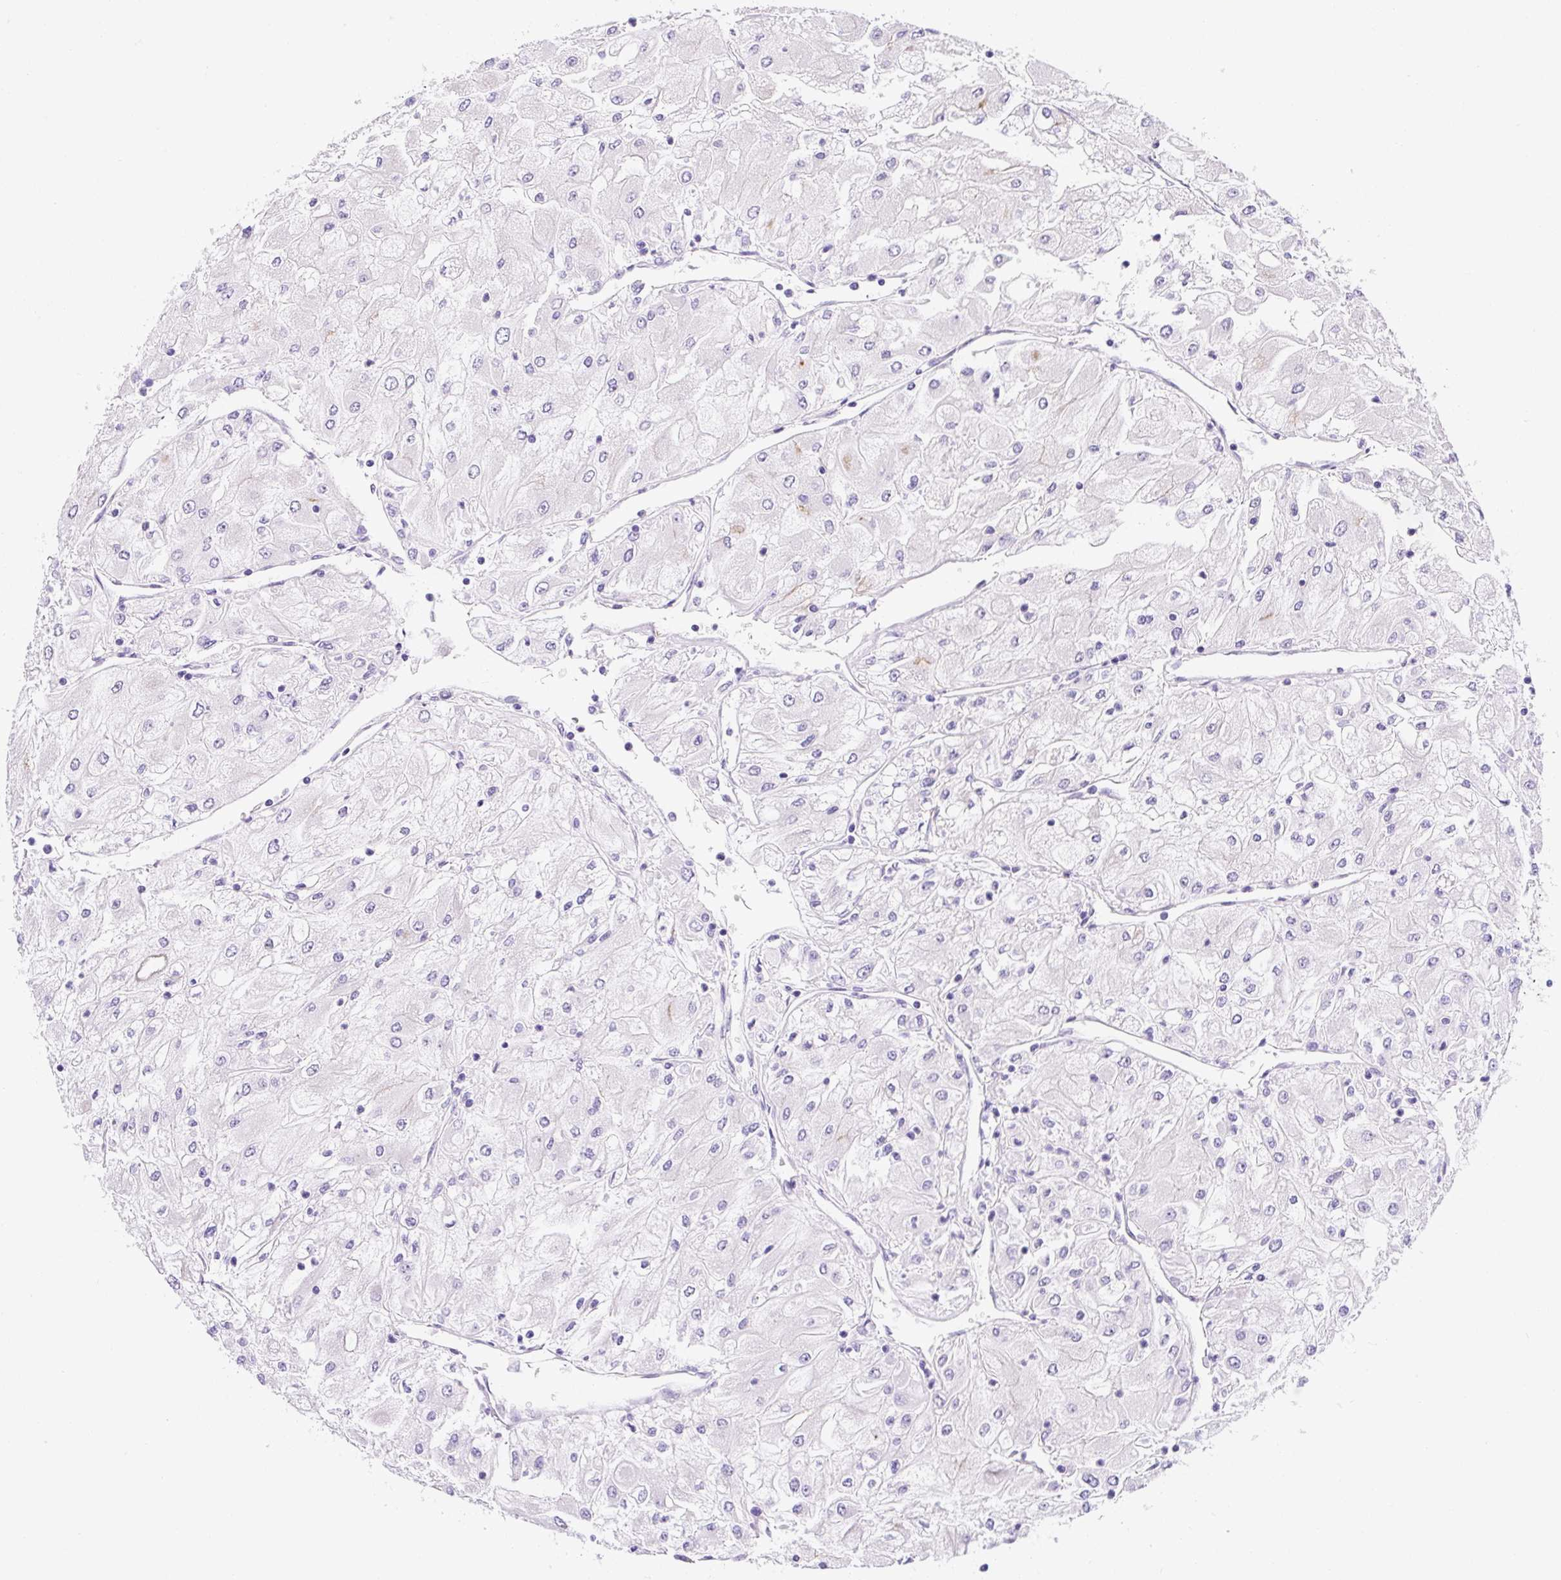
{"staining": {"intensity": "negative", "quantity": "none", "location": "none"}, "tissue": "renal cancer", "cell_type": "Tumor cells", "image_type": "cancer", "snomed": [{"axis": "morphology", "description": "Adenocarcinoma, NOS"}, {"axis": "topography", "description": "Kidney"}], "caption": "Immunohistochemical staining of renal cancer shows no significant staining in tumor cells. (DAB immunohistochemistry, high magnification).", "gene": "ASB4", "patient": {"sex": "male", "age": 80}}